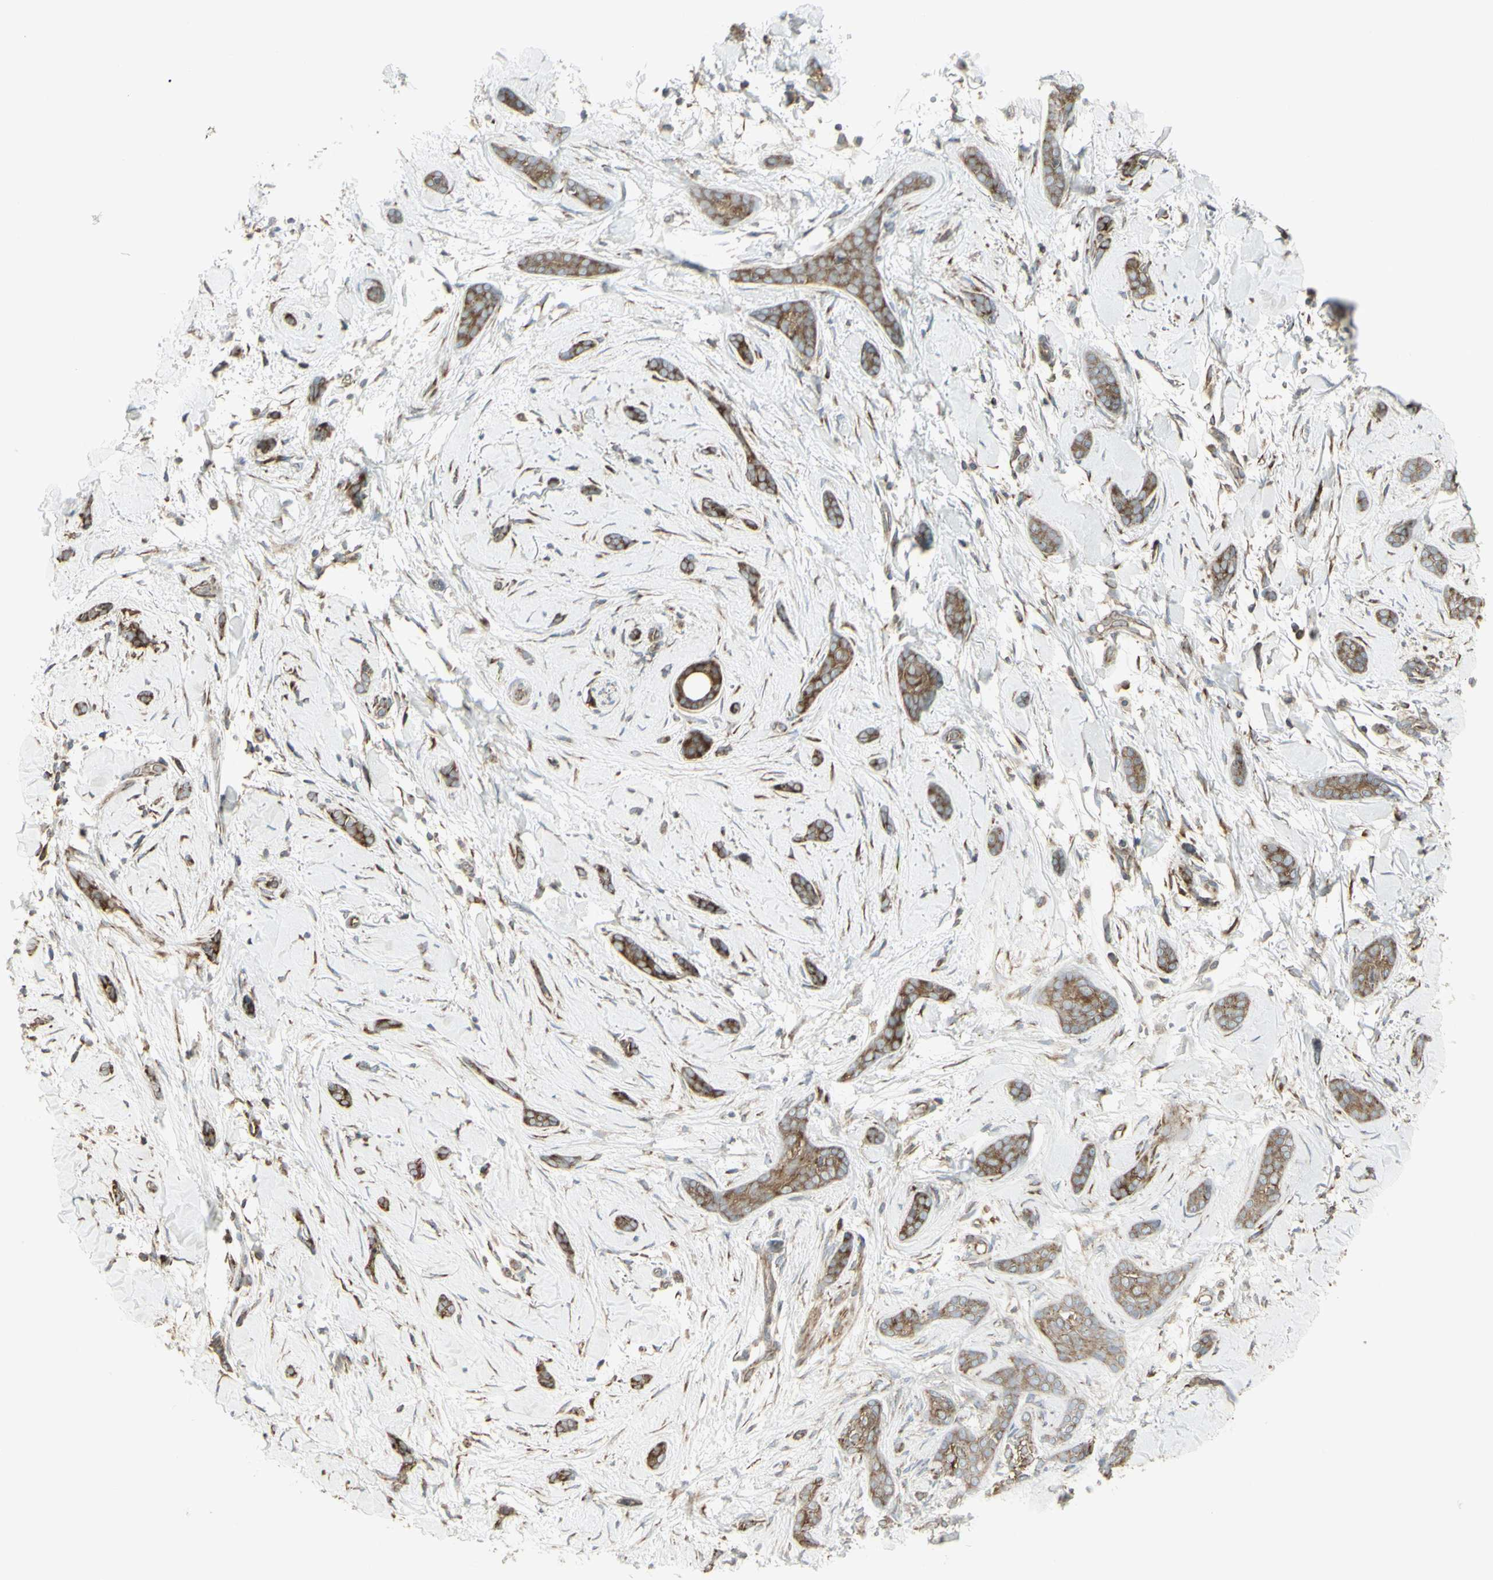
{"staining": {"intensity": "moderate", "quantity": ">75%", "location": "cytoplasmic/membranous"}, "tissue": "skin cancer", "cell_type": "Tumor cells", "image_type": "cancer", "snomed": [{"axis": "morphology", "description": "Basal cell carcinoma"}, {"axis": "morphology", "description": "Adnexal tumor, benign"}, {"axis": "topography", "description": "Skin"}], "caption": "Skin benign adnexal tumor tissue reveals moderate cytoplasmic/membranous expression in approximately >75% of tumor cells", "gene": "FKBP3", "patient": {"sex": "female", "age": 42}}